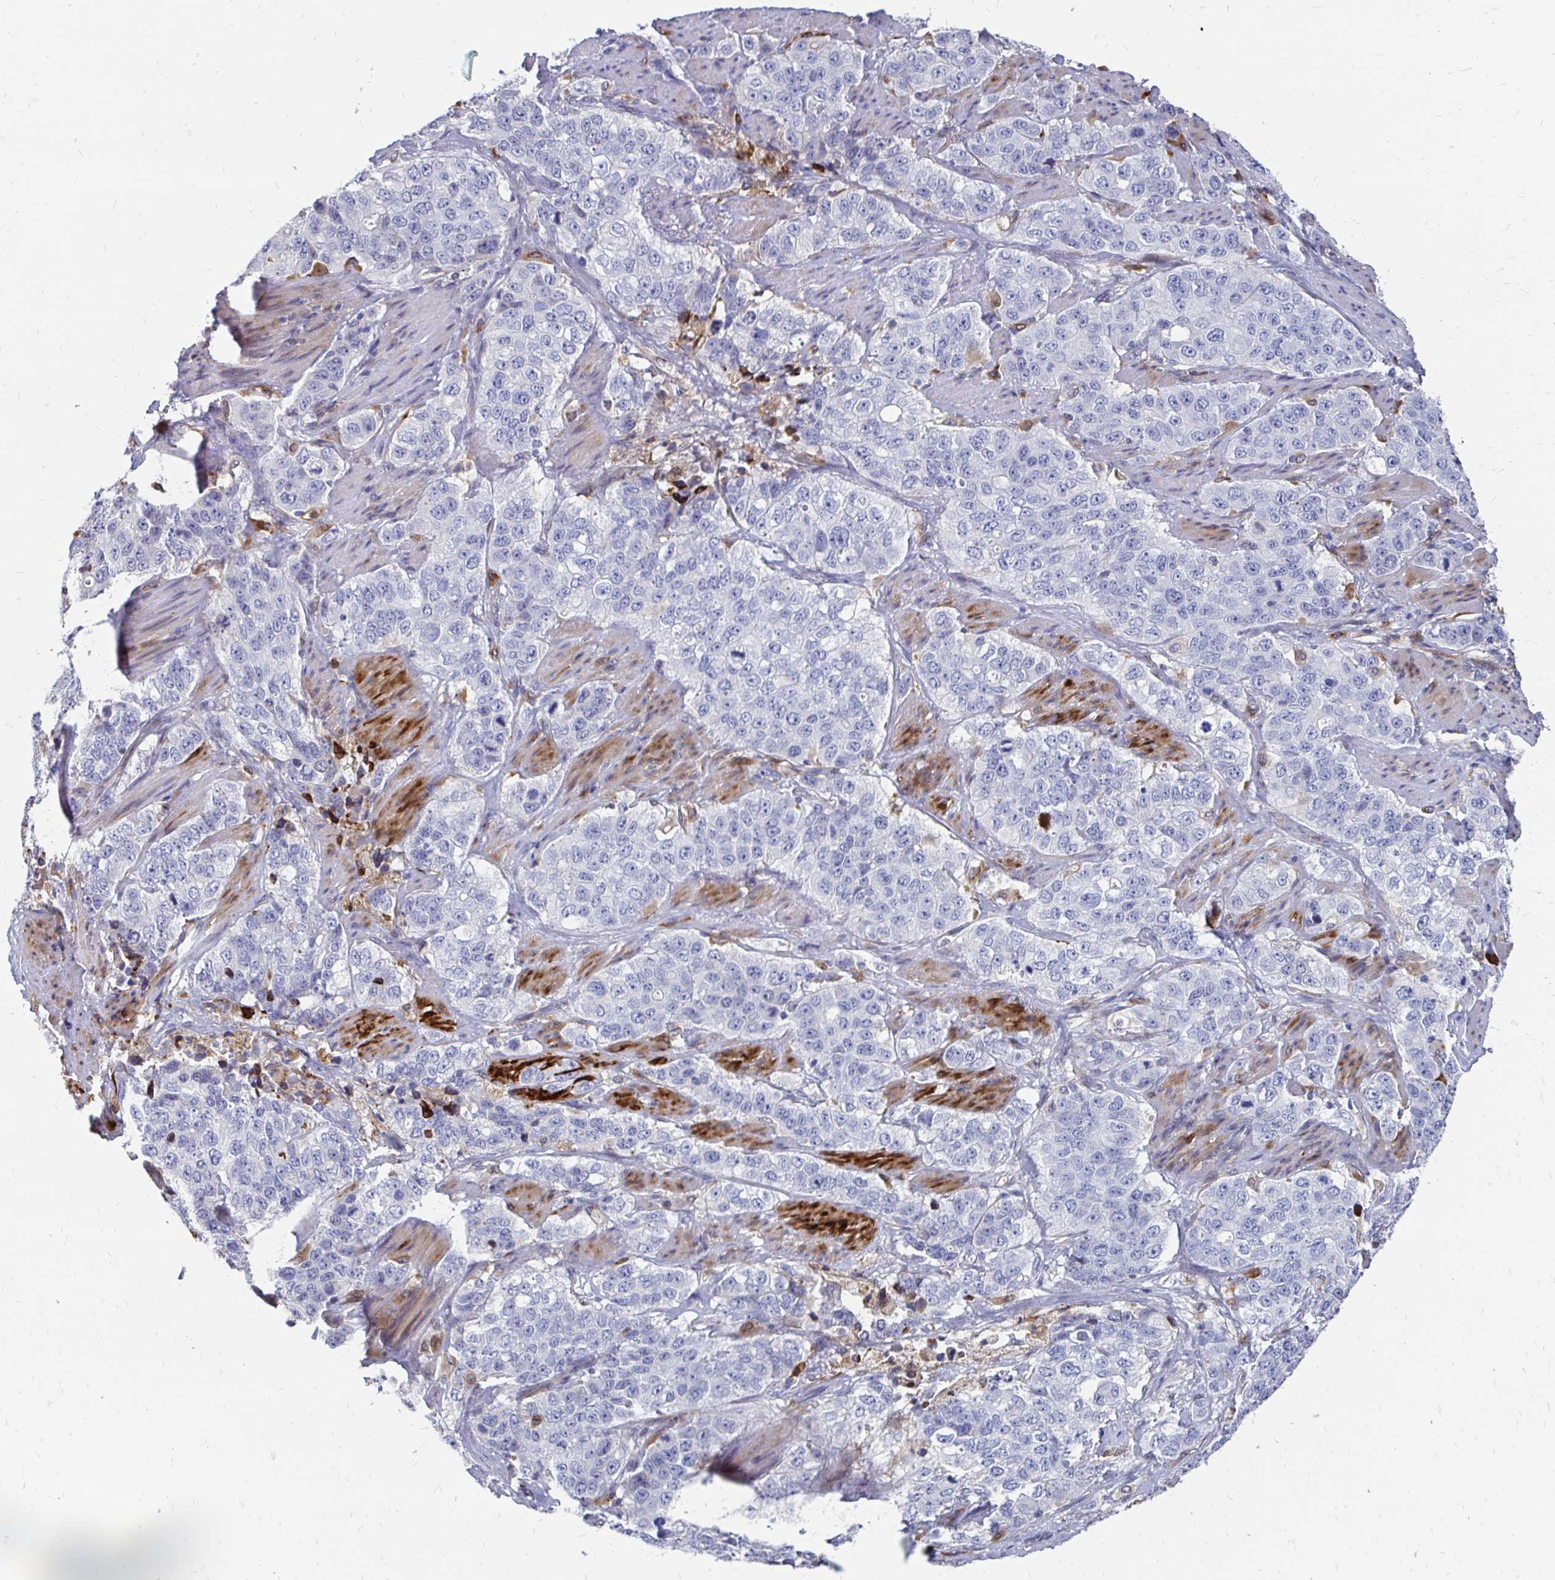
{"staining": {"intensity": "negative", "quantity": "none", "location": "none"}, "tissue": "stomach cancer", "cell_type": "Tumor cells", "image_type": "cancer", "snomed": [{"axis": "morphology", "description": "Adenocarcinoma, NOS"}, {"axis": "topography", "description": "Stomach"}], "caption": "The immunohistochemistry (IHC) image has no significant positivity in tumor cells of adenocarcinoma (stomach) tissue. (DAB IHC, high magnification).", "gene": "CDKL1", "patient": {"sex": "male", "age": 48}}